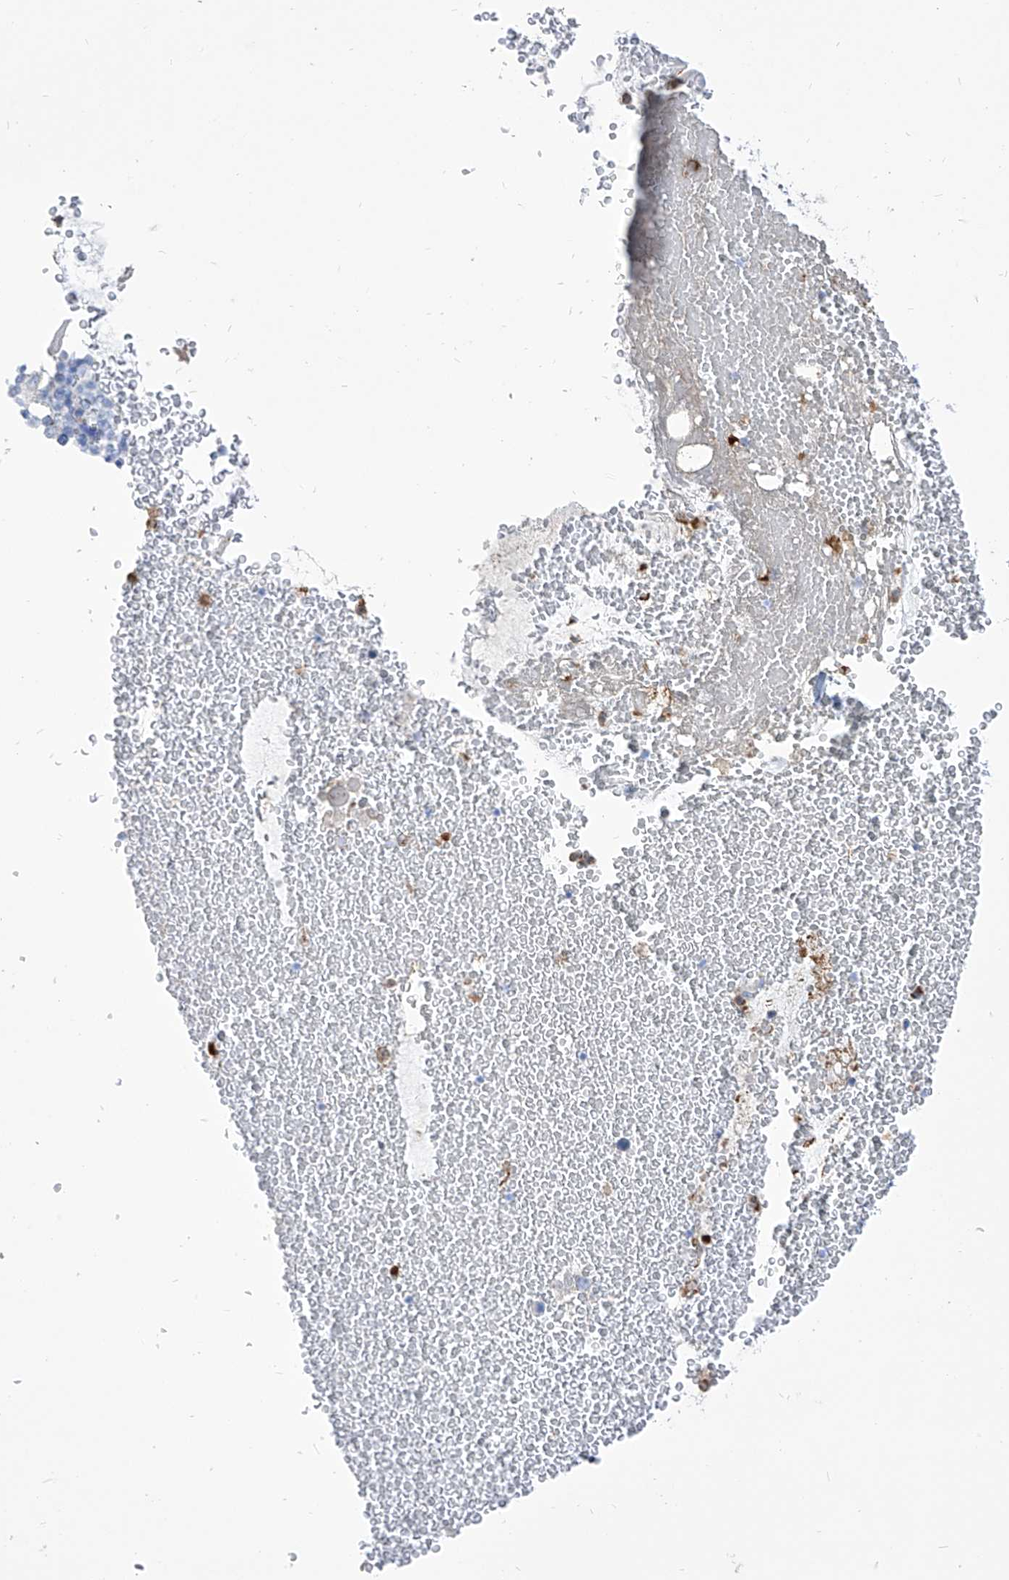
{"staining": {"intensity": "moderate", "quantity": ">75%", "location": "cytoplasmic/membranous"}, "tissue": "bronchus", "cell_type": "Respiratory epithelial cells", "image_type": "normal", "snomed": [{"axis": "morphology", "description": "Normal tissue, NOS"}, {"axis": "morphology", "description": "Squamous cell carcinoma, NOS"}, {"axis": "topography", "description": "Lymph node"}, {"axis": "topography", "description": "Bronchus"}, {"axis": "topography", "description": "Lung"}], "caption": "Protein analysis of normal bronchus exhibits moderate cytoplasmic/membranous positivity in approximately >75% of respiratory epithelial cells.", "gene": "COQ3", "patient": {"sex": "male", "age": 66}}